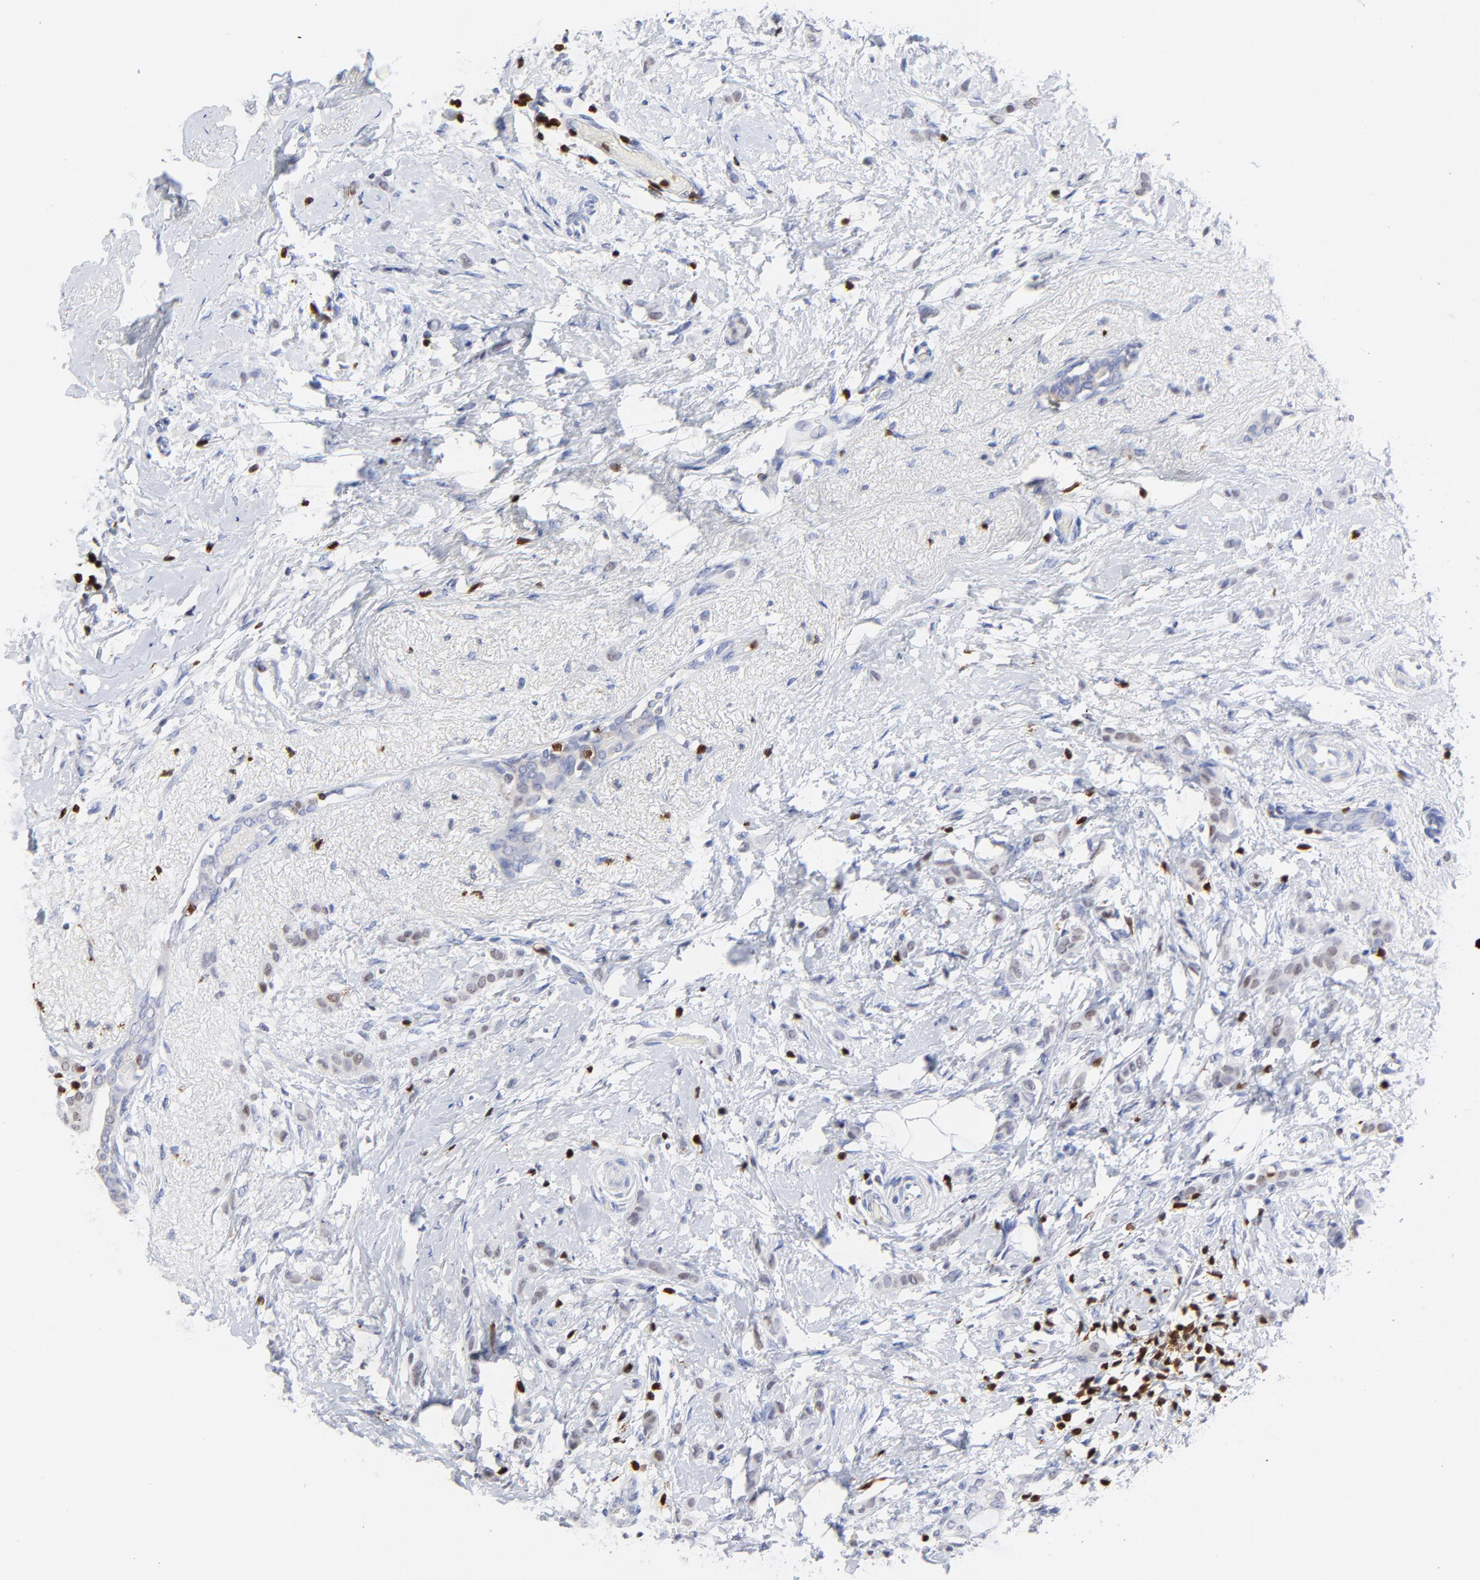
{"staining": {"intensity": "negative", "quantity": "none", "location": "none"}, "tissue": "breast cancer", "cell_type": "Tumor cells", "image_type": "cancer", "snomed": [{"axis": "morphology", "description": "Lobular carcinoma"}, {"axis": "topography", "description": "Breast"}], "caption": "An immunohistochemistry (IHC) photomicrograph of breast cancer (lobular carcinoma) is shown. There is no staining in tumor cells of breast cancer (lobular carcinoma). (Stains: DAB (3,3'-diaminobenzidine) immunohistochemistry (IHC) with hematoxylin counter stain, Microscopy: brightfield microscopy at high magnification).", "gene": "ZAP70", "patient": {"sex": "female", "age": 55}}